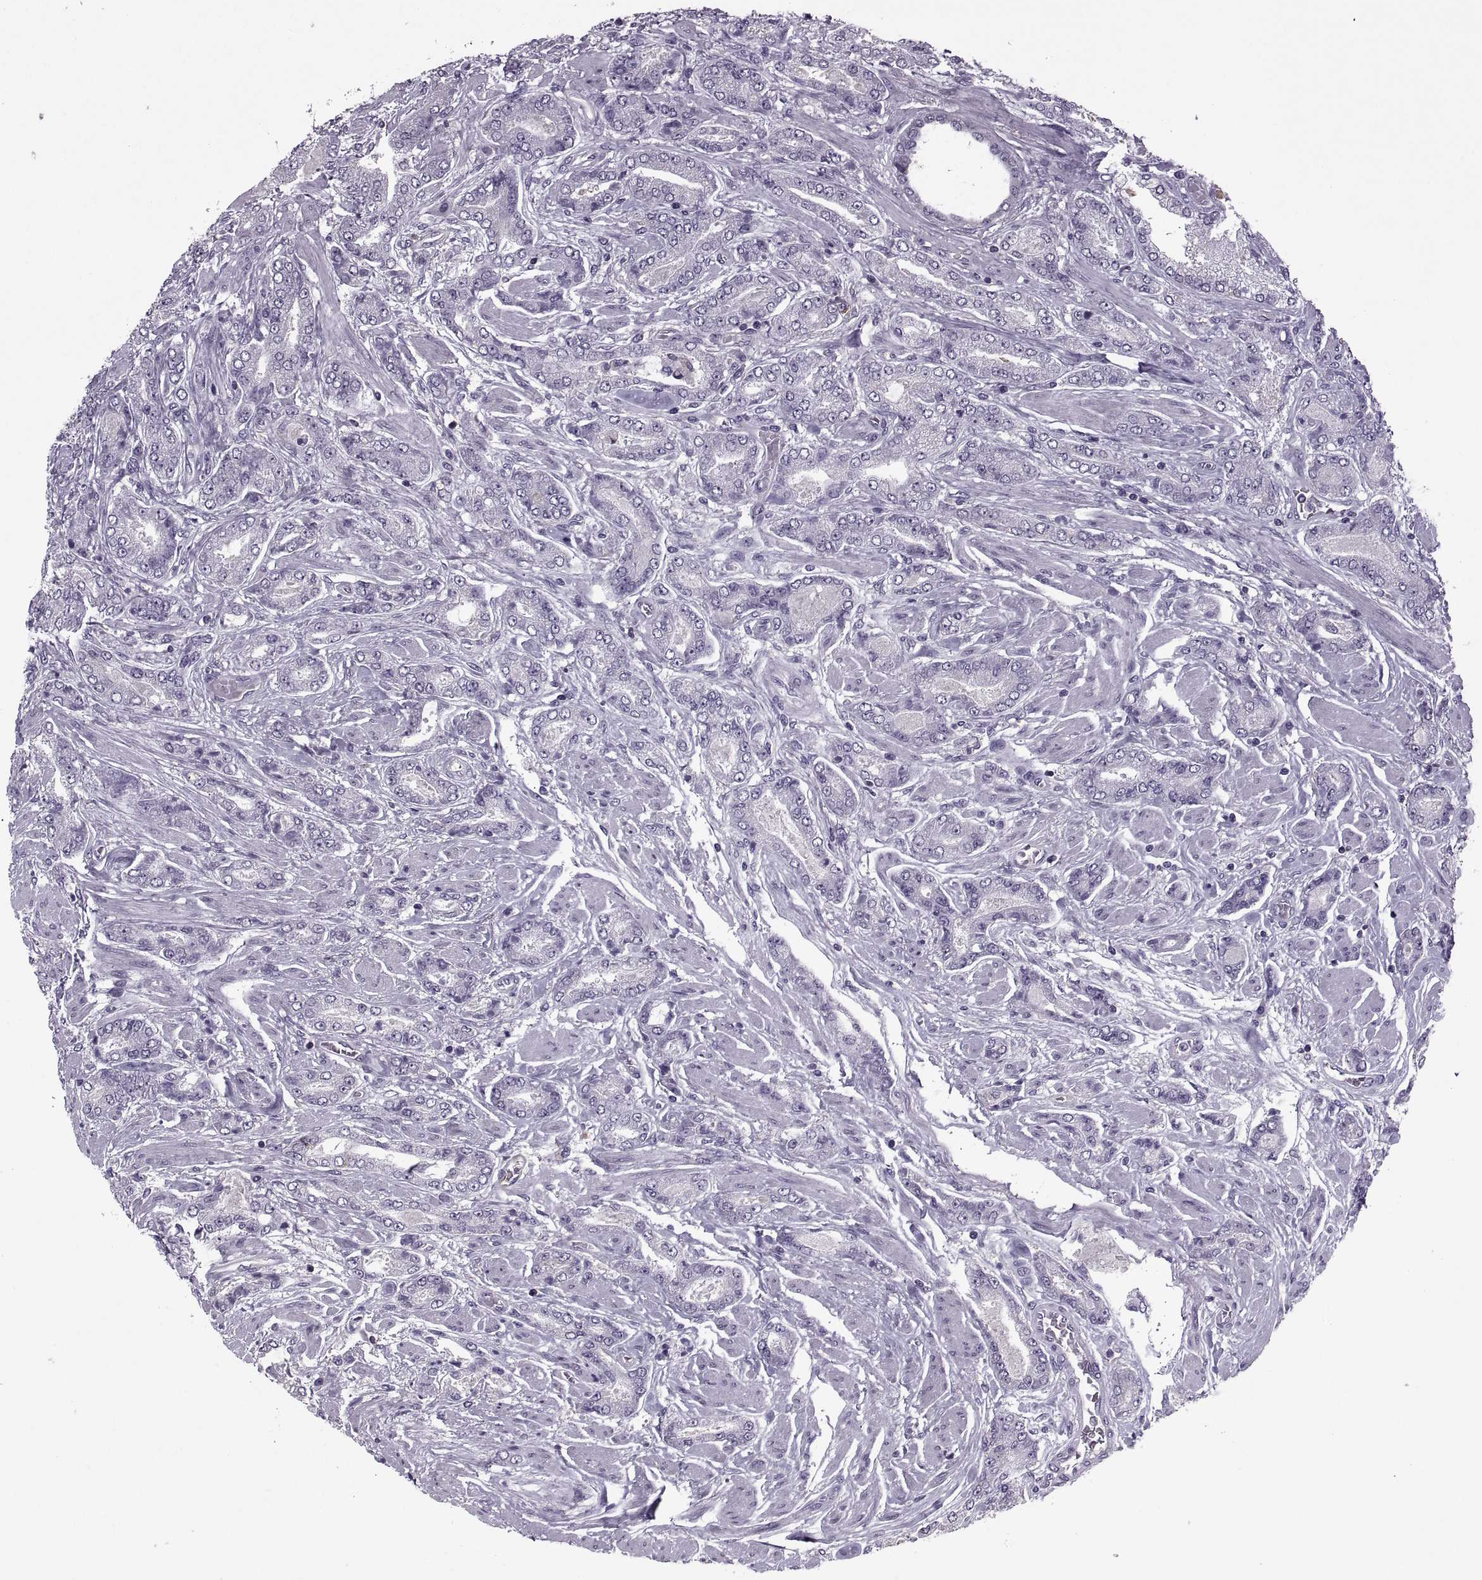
{"staining": {"intensity": "negative", "quantity": "none", "location": "none"}, "tissue": "prostate cancer", "cell_type": "Tumor cells", "image_type": "cancer", "snomed": [{"axis": "morphology", "description": "Adenocarcinoma, NOS"}, {"axis": "topography", "description": "Prostate"}], "caption": "Image shows no significant protein expression in tumor cells of prostate adenocarcinoma.", "gene": "PABPC1", "patient": {"sex": "male", "age": 64}}